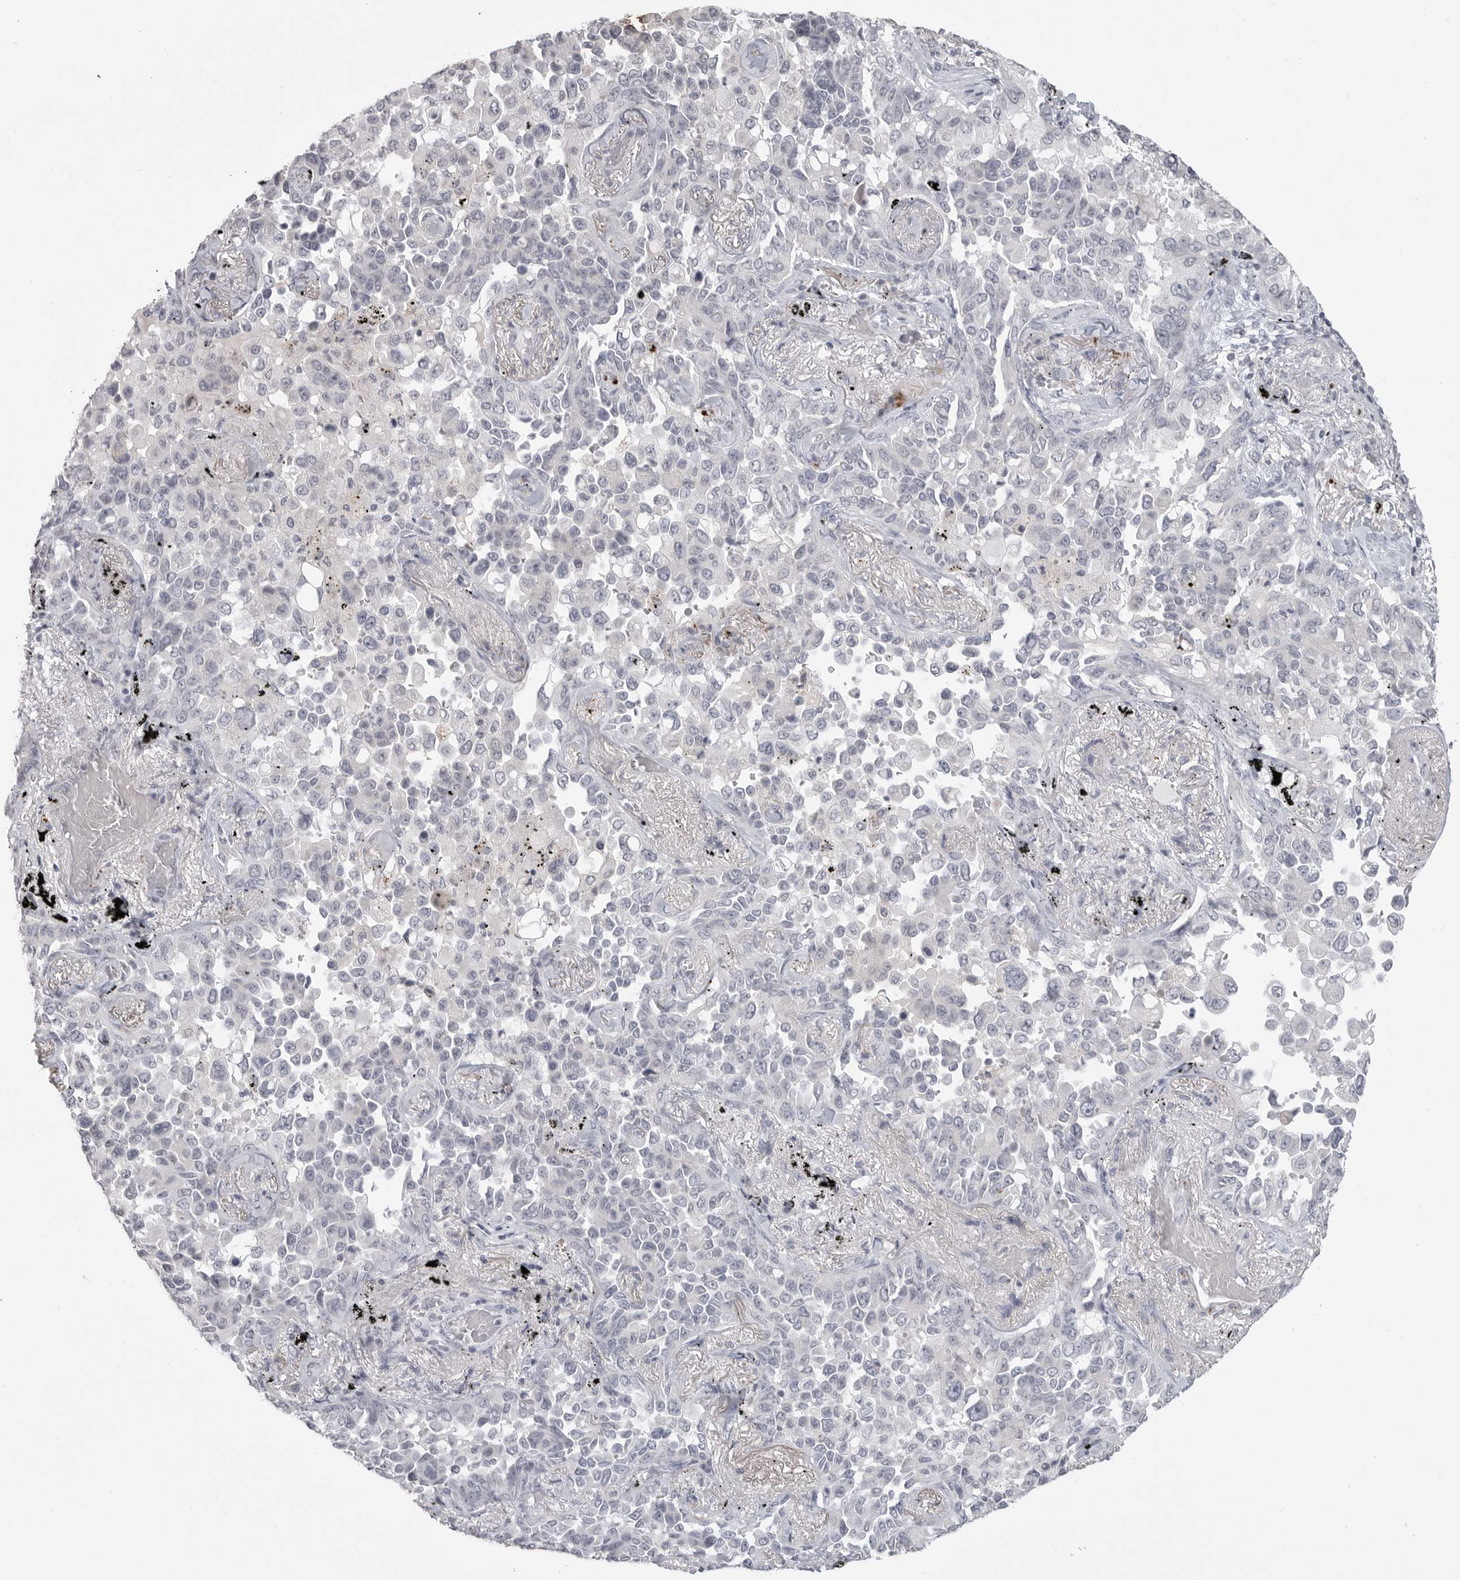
{"staining": {"intensity": "negative", "quantity": "none", "location": "none"}, "tissue": "lung cancer", "cell_type": "Tumor cells", "image_type": "cancer", "snomed": [{"axis": "morphology", "description": "Adenocarcinoma, NOS"}, {"axis": "topography", "description": "Lung"}], "caption": "IHC of human lung cancer (adenocarcinoma) reveals no positivity in tumor cells. (Stains: DAB immunohistochemistry (IHC) with hematoxylin counter stain, Microscopy: brightfield microscopy at high magnification).", "gene": "PRSS1", "patient": {"sex": "female", "age": 67}}